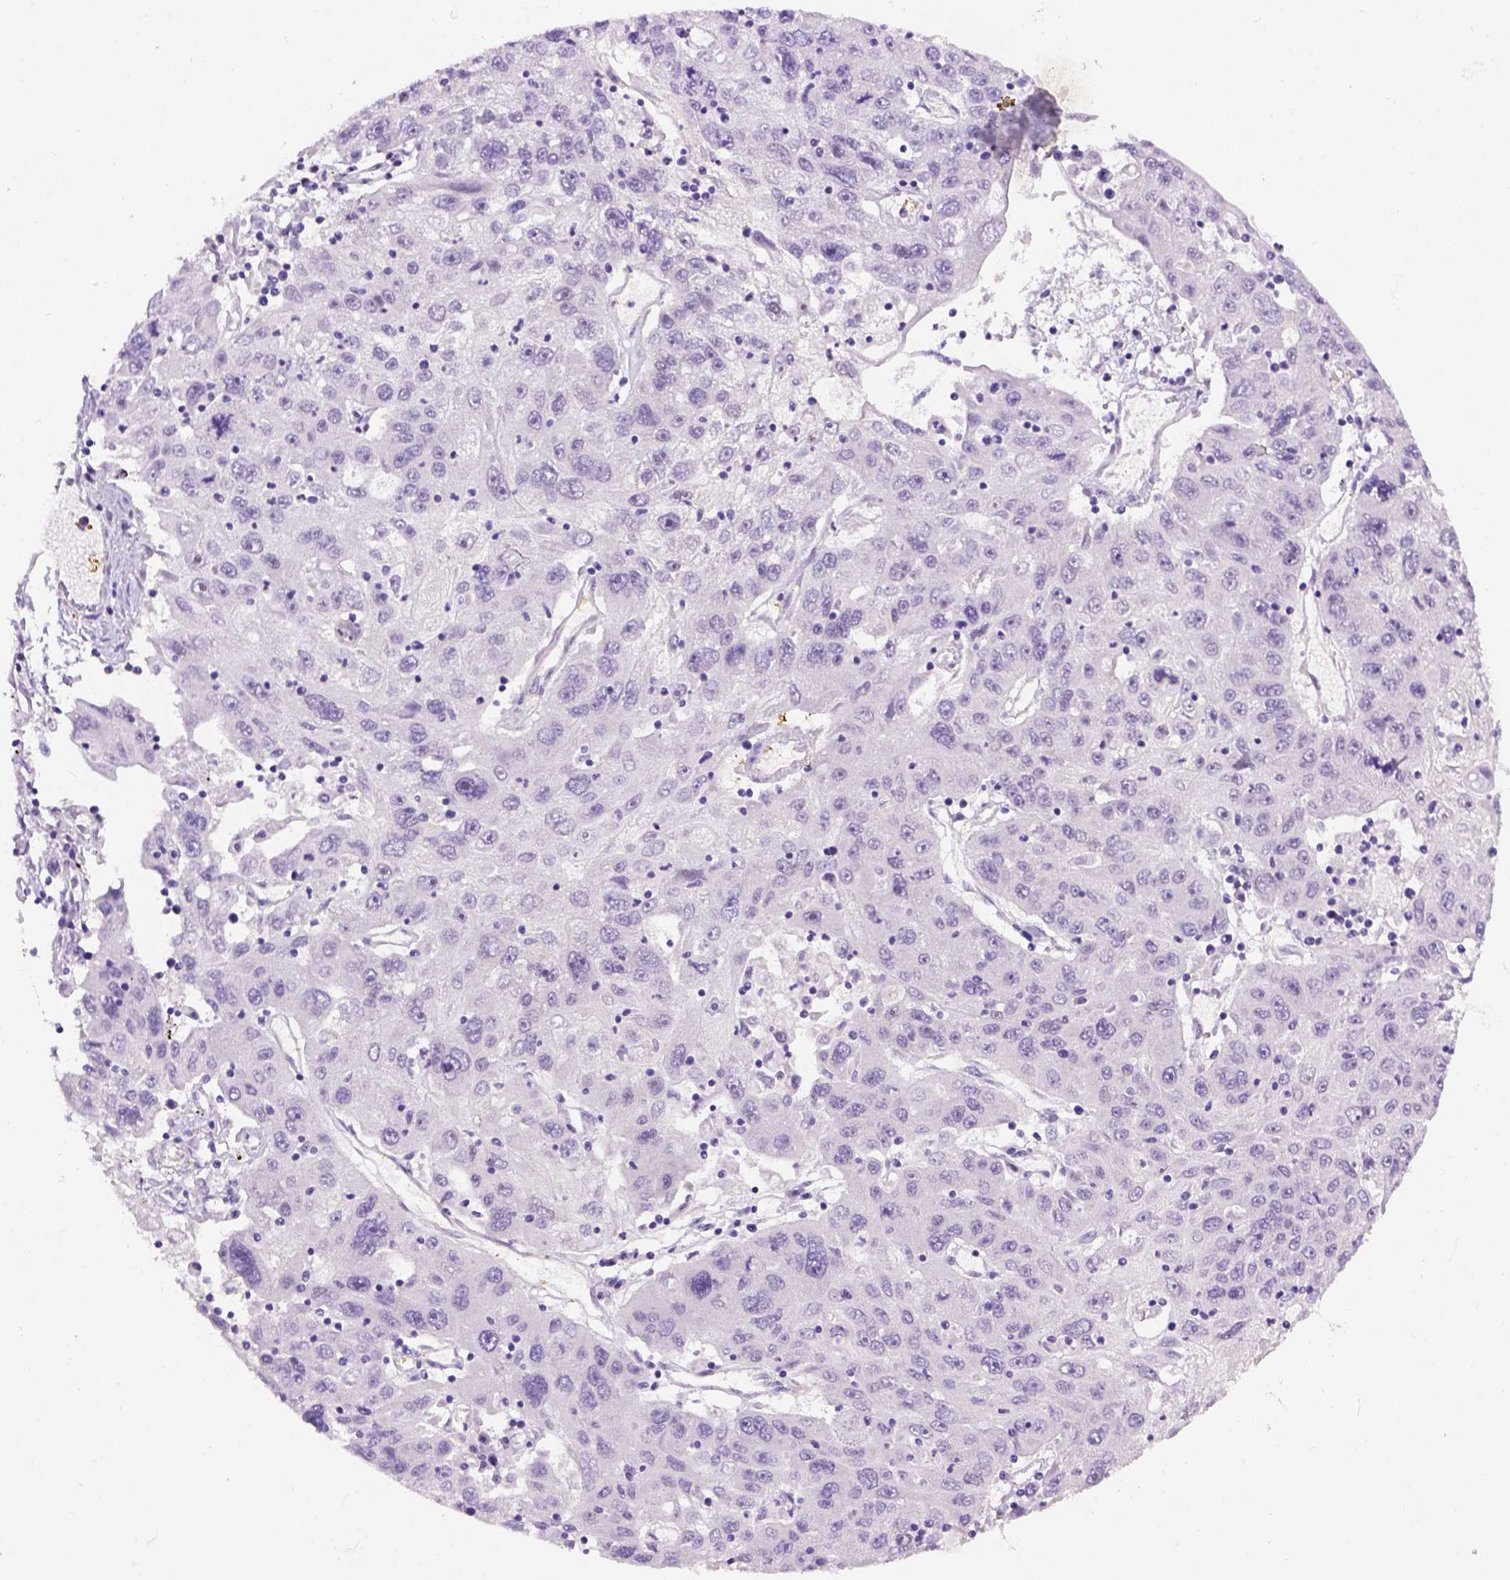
{"staining": {"intensity": "negative", "quantity": "none", "location": "none"}, "tissue": "stomach cancer", "cell_type": "Tumor cells", "image_type": "cancer", "snomed": [{"axis": "morphology", "description": "Adenocarcinoma, NOS"}, {"axis": "topography", "description": "Stomach"}], "caption": "Micrograph shows no significant protein staining in tumor cells of stomach cancer (adenocarcinoma).", "gene": "KAZN", "patient": {"sex": "male", "age": 56}}